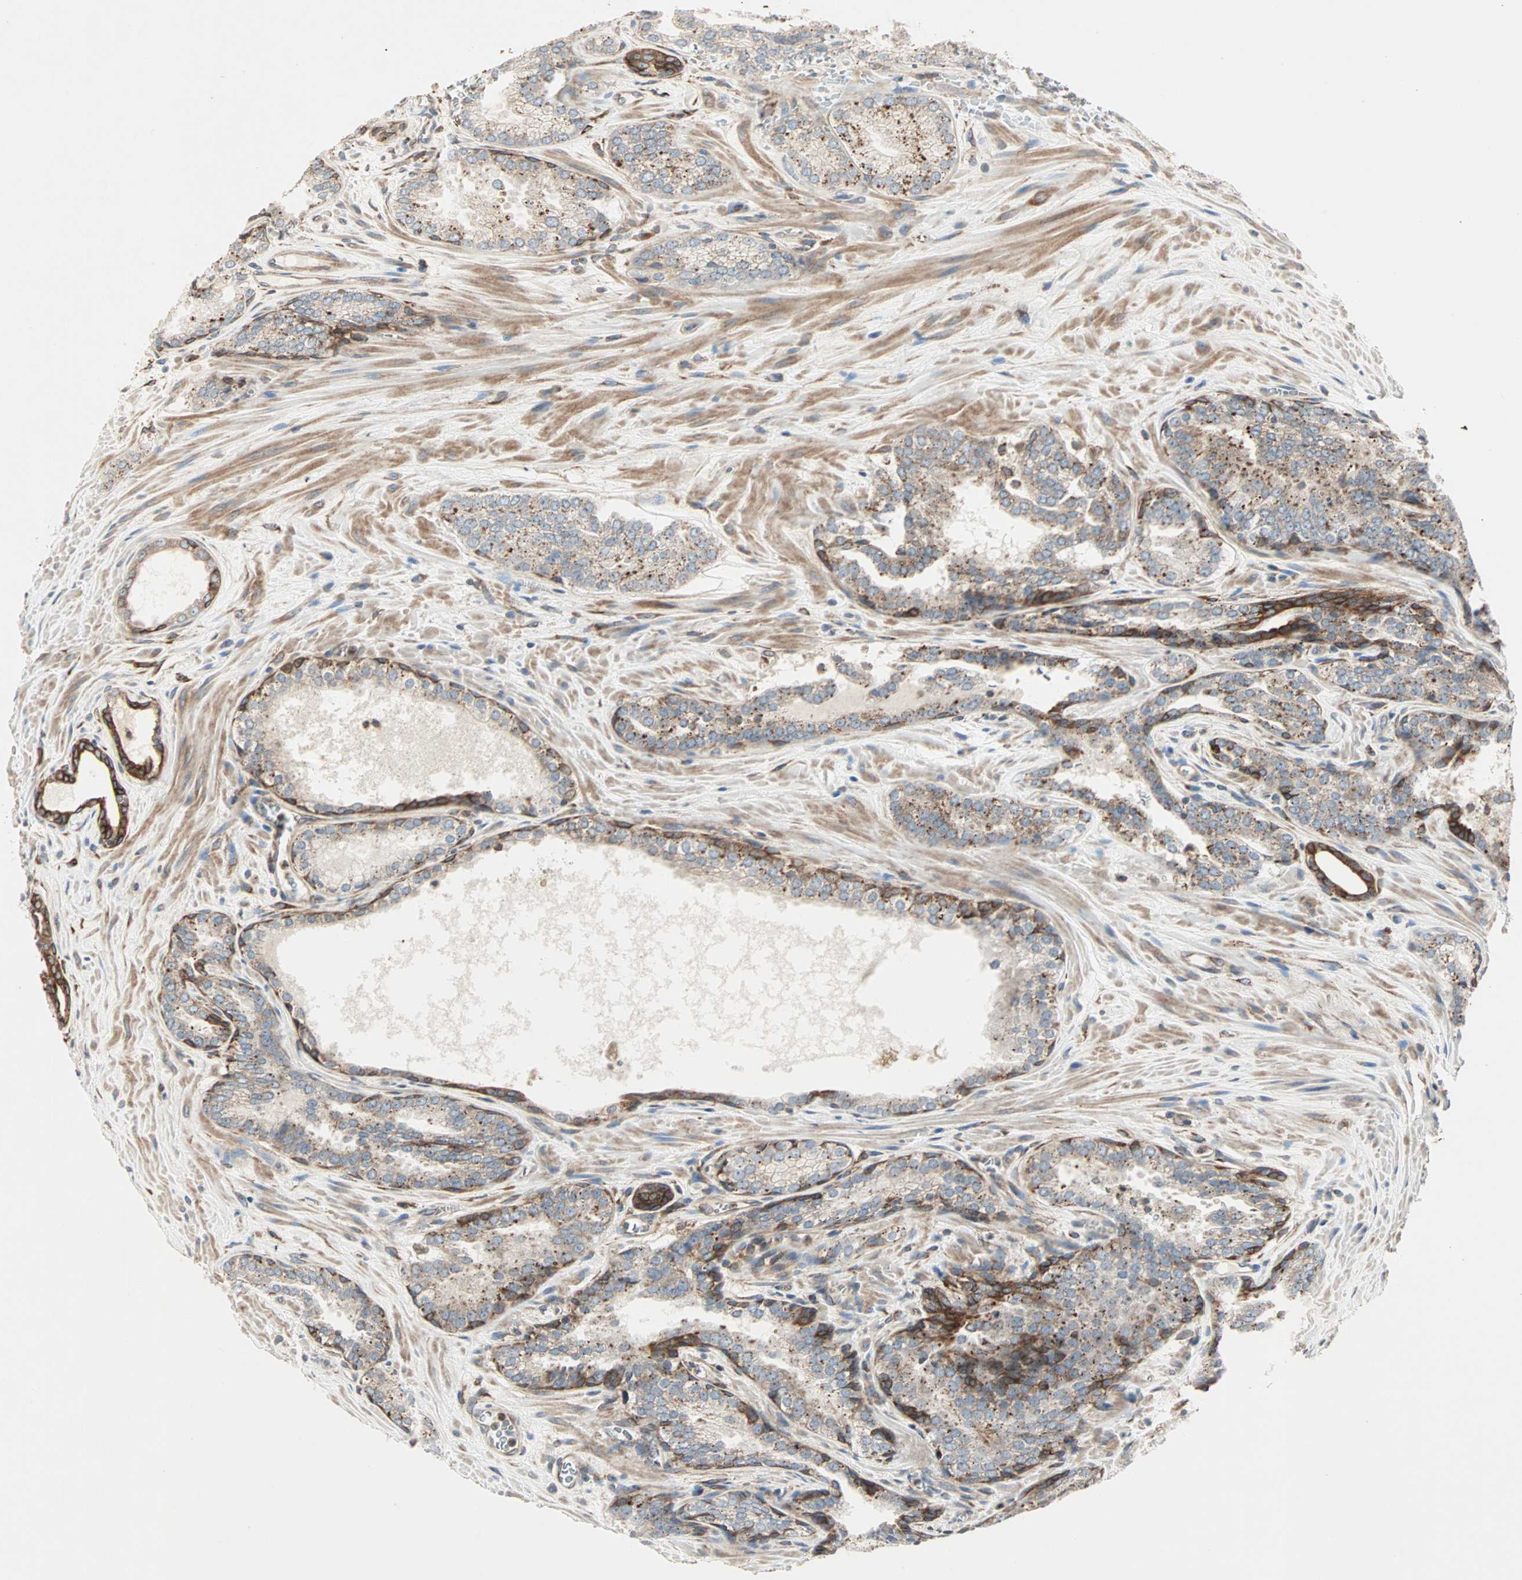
{"staining": {"intensity": "moderate", "quantity": ">75%", "location": "cytoplasmic/membranous"}, "tissue": "prostate cancer", "cell_type": "Tumor cells", "image_type": "cancer", "snomed": [{"axis": "morphology", "description": "Adenocarcinoma, Low grade"}, {"axis": "topography", "description": "Prostate"}], "caption": "A high-resolution histopathology image shows IHC staining of prostate cancer, which exhibits moderate cytoplasmic/membranous expression in approximately >75% of tumor cells.", "gene": "H6PD", "patient": {"sex": "male", "age": 60}}